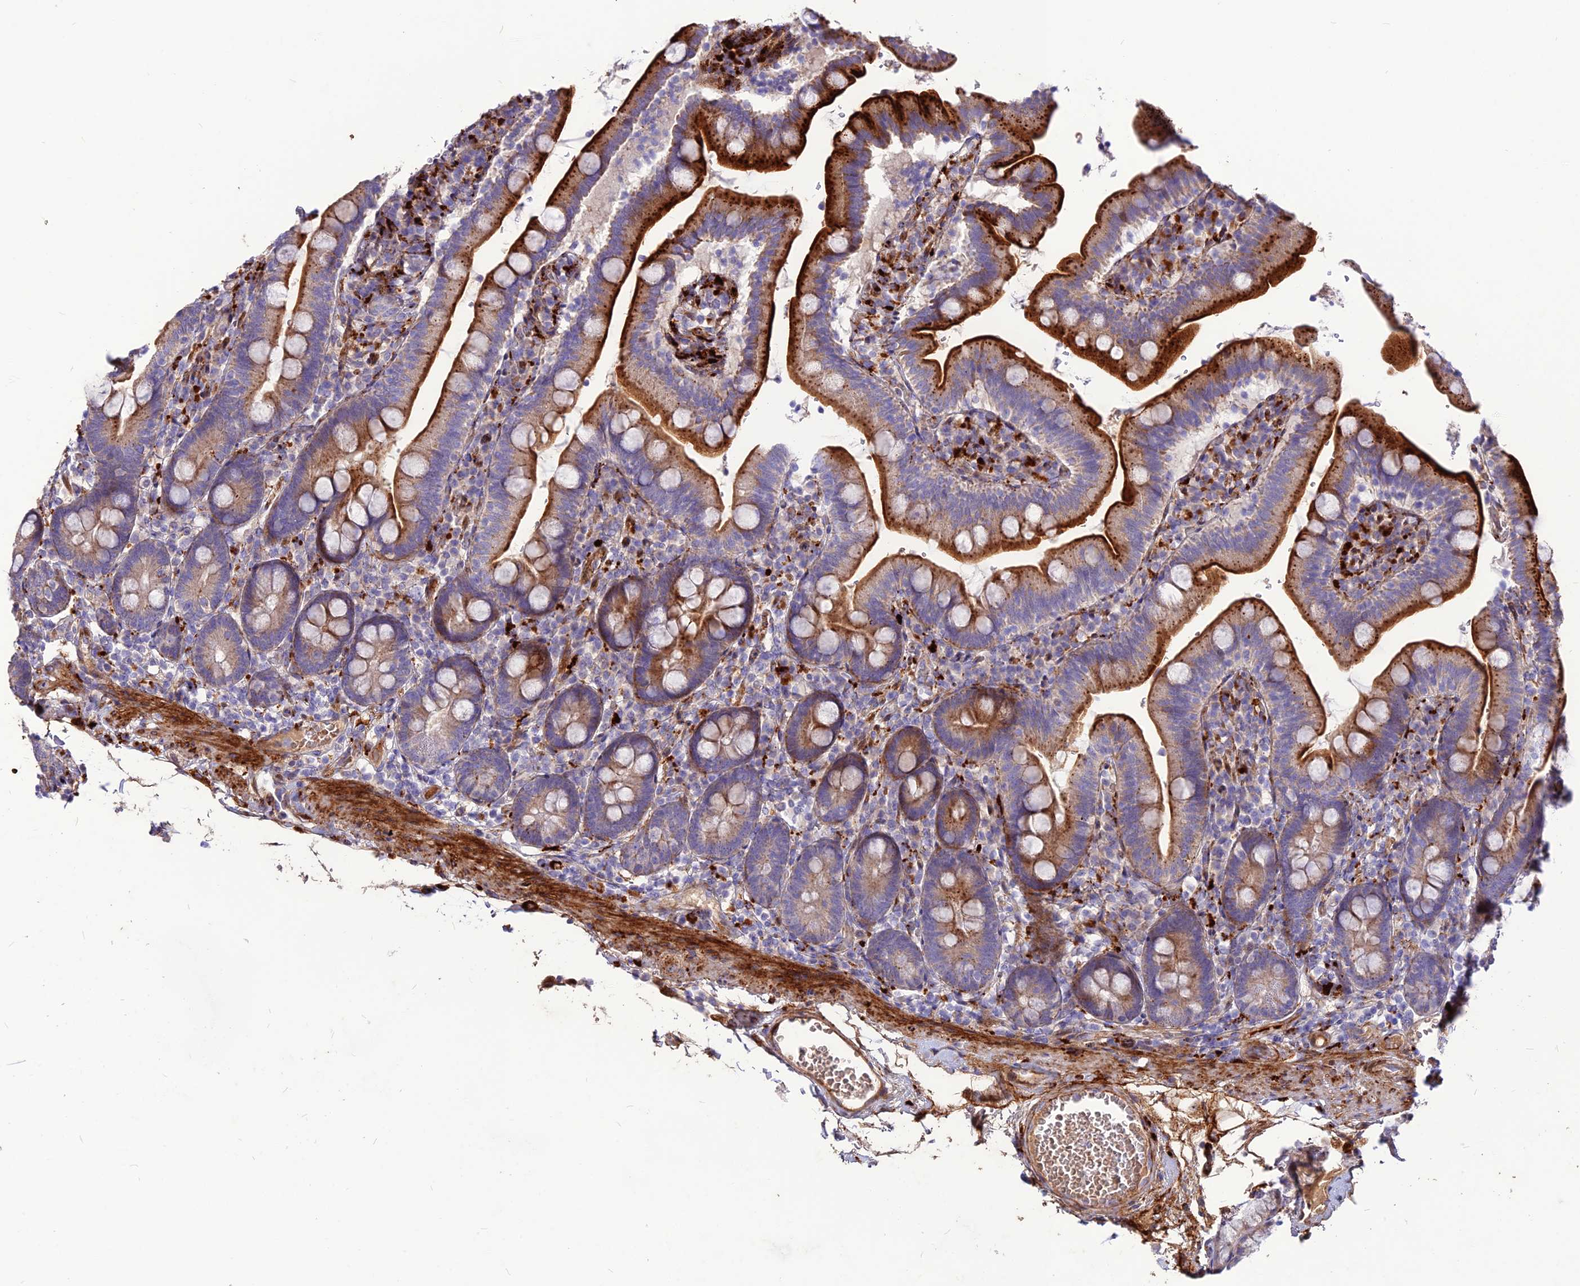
{"staining": {"intensity": "strong", "quantity": ">75%", "location": "cytoplasmic/membranous"}, "tissue": "duodenum", "cell_type": "Glandular cells", "image_type": "normal", "snomed": [{"axis": "morphology", "description": "Normal tissue, NOS"}, {"axis": "topography", "description": "Duodenum"}], "caption": "Immunohistochemistry (IHC) micrograph of unremarkable human duodenum stained for a protein (brown), which shows high levels of strong cytoplasmic/membranous positivity in about >75% of glandular cells.", "gene": "RIMOC1", "patient": {"sex": "female", "age": 67}}